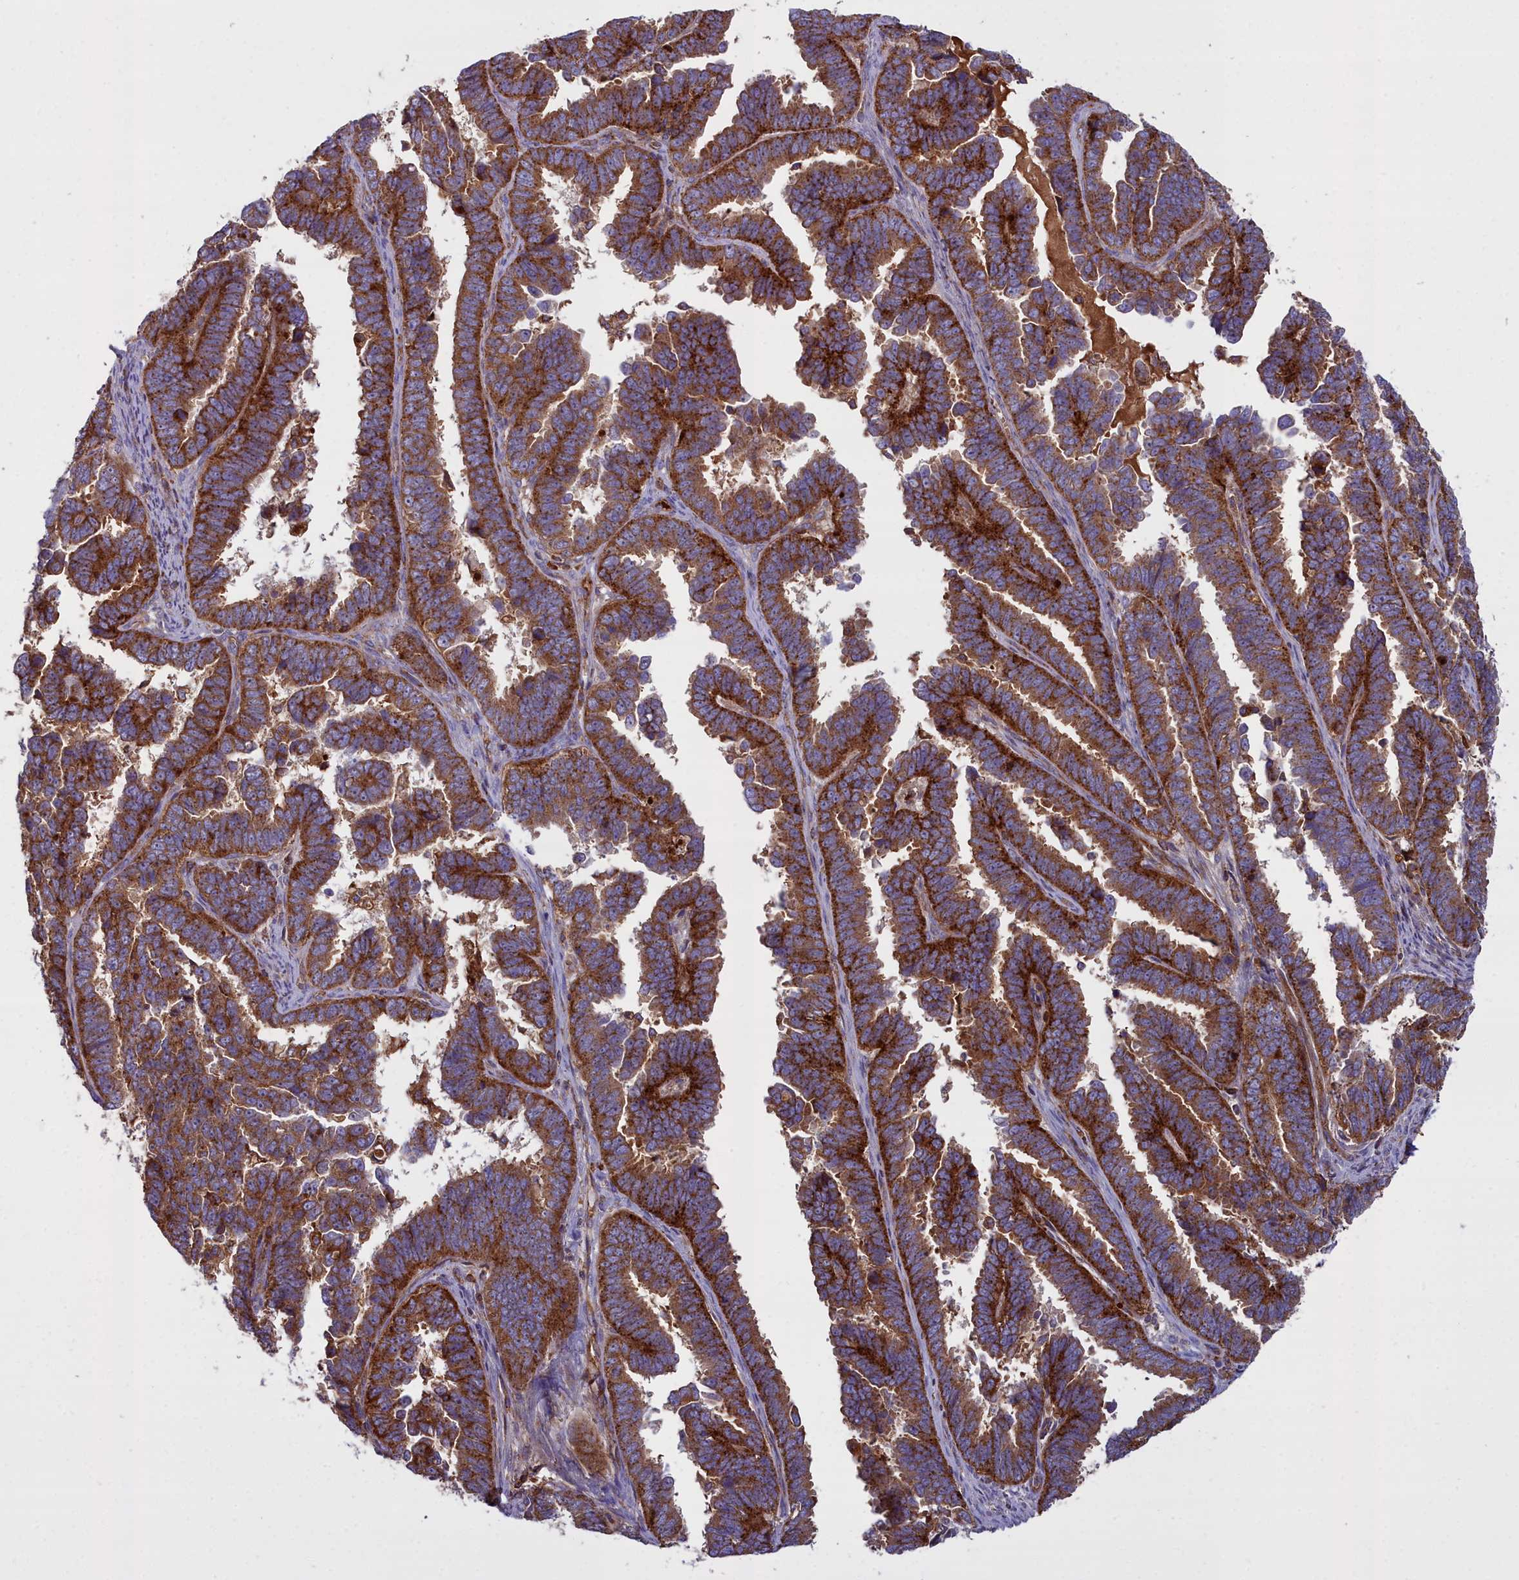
{"staining": {"intensity": "strong", "quantity": ">75%", "location": "cytoplasmic/membranous"}, "tissue": "endometrial cancer", "cell_type": "Tumor cells", "image_type": "cancer", "snomed": [{"axis": "morphology", "description": "Adenocarcinoma, NOS"}, {"axis": "topography", "description": "Endometrium"}], "caption": "High-magnification brightfield microscopy of endometrial cancer (adenocarcinoma) stained with DAB (brown) and counterstained with hematoxylin (blue). tumor cells exhibit strong cytoplasmic/membranous positivity is identified in about>75% of cells.", "gene": "LNPEP", "patient": {"sex": "female", "age": 75}}